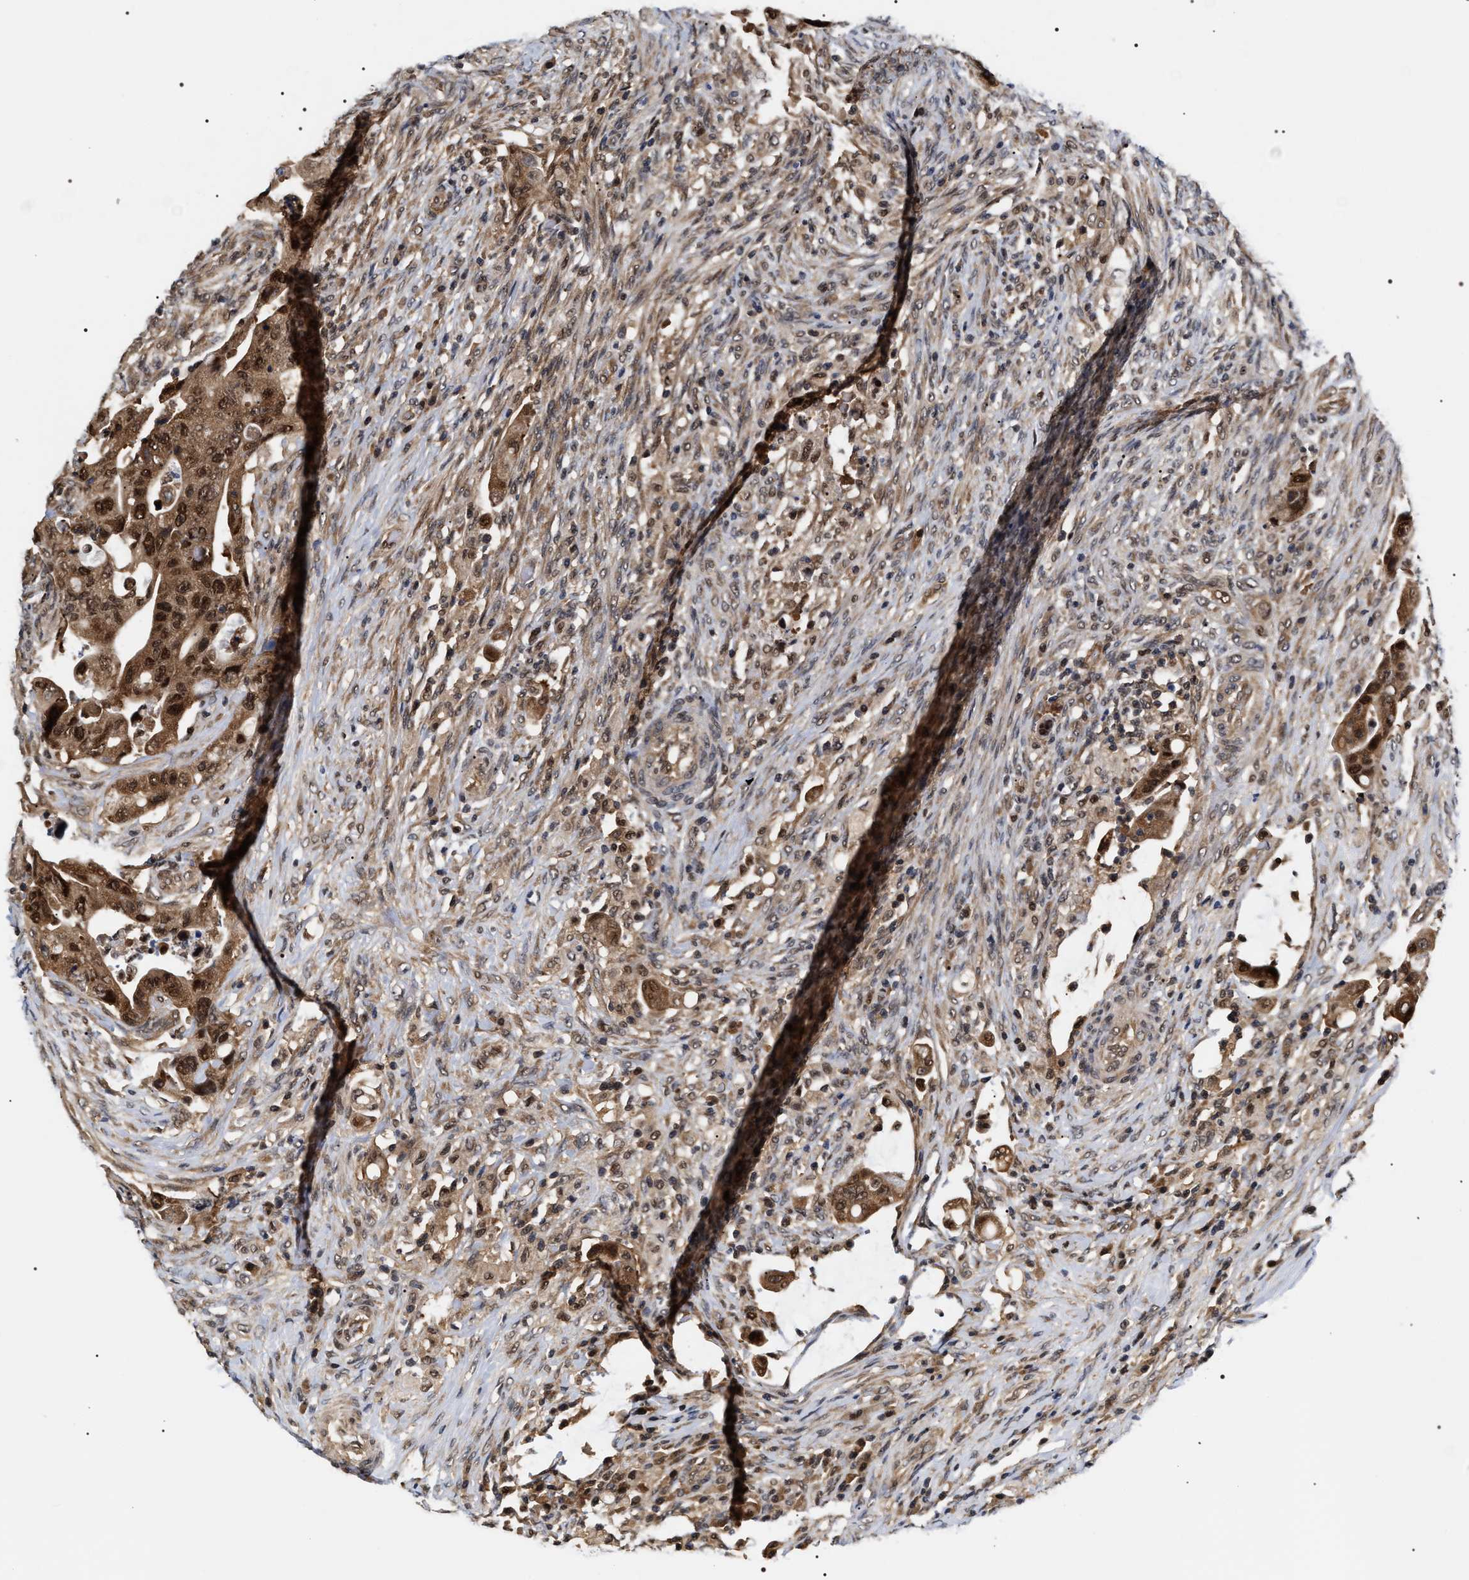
{"staining": {"intensity": "strong", "quantity": ">75%", "location": "cytoplasmic/membranous,nuclear"}, "tissue": "colorectal cancer", "cell_type": "Tumor cells", "image_type": "cancer", "snomed": [{"axis": "morphology", "description": "Adenocarcinoma, NOS"}, {"axis": "topography", "description": "Rectum"}], "caption": "The micrograph exhibits immunohistochemical staining of colorectal cancer. There is strong cytoplasmic/membranous and nuclear expression is appreciated in about >75% of tumor cells. Using DAB (3,3'-diaminobenzidine) (brown) and hematoxylin (blue) stains, captured at high magnification using brightfield microscopy.", "gene": "BAG6", "patient": {"sex": "female", "age": 71}}